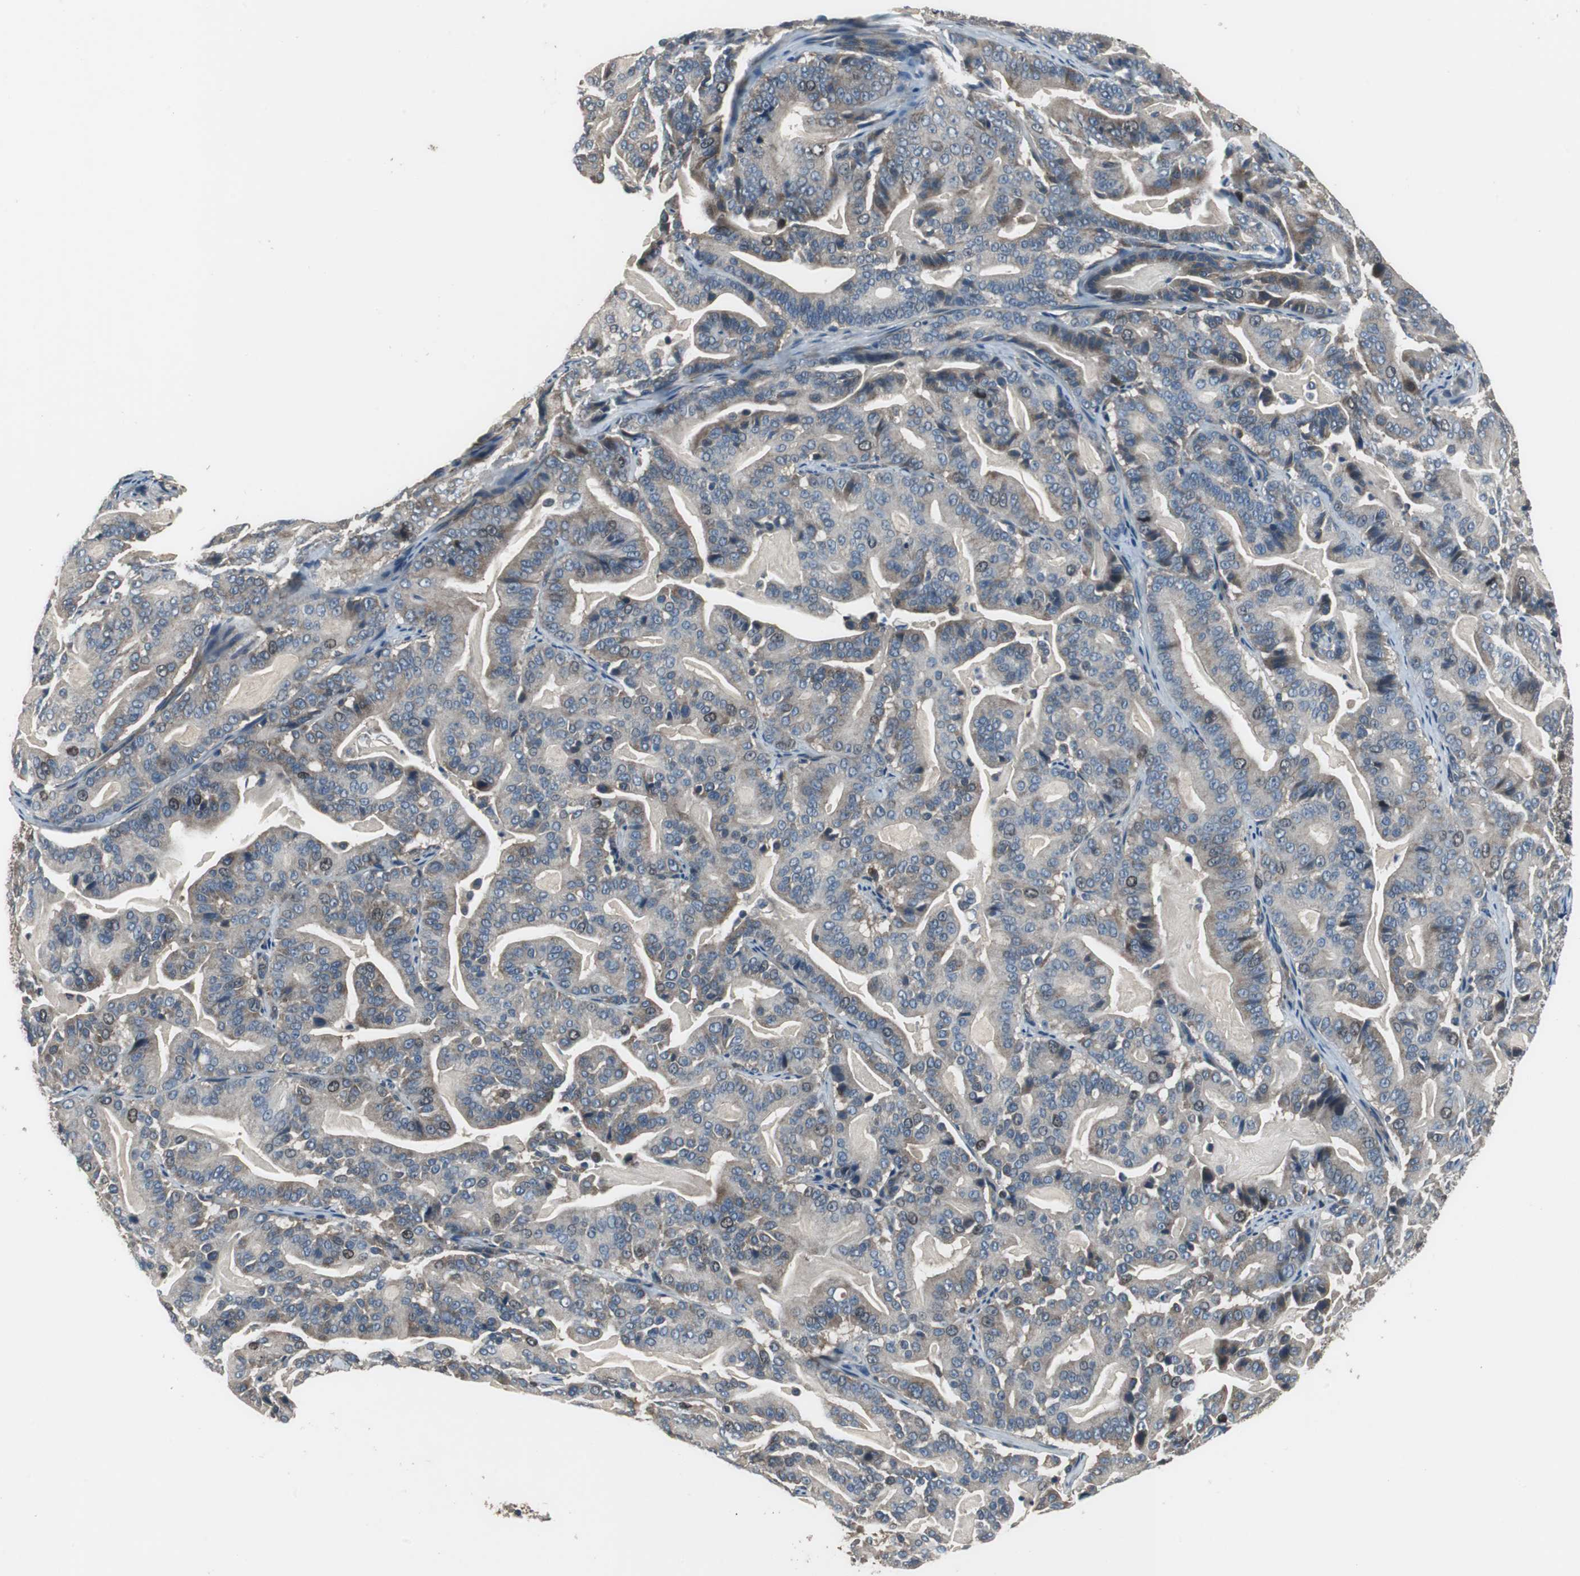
{"staining": {"intensity": "moderate", "quantity": "25%-75%", "location": "cytoplasmic/membranous,nuclear"}, "tissue": "pancreatic cancer", "cell_type": "Tumor cells", "image_type": "cancer", "snomed": [{"axis": "morphology", "description": "Adenocarcinoma, NOS"}, {"axis": "topography", "description": "Pancreas"}], "caption": "Immunohistochemistry micrograph of neoplastic tissue: human pancreatic cancer (adenocarcinoma) stained using immunohistochemistry (IHC) displays medium levels of moderate protein expression localized specifically in the cytoplasmic/membranous and nuclear of tumor cells, appearing as a cytoplasmic/membranous and nuclear brown color.", "gene": "PI4KB", "patient": {"sex": "male", "age": 63}}